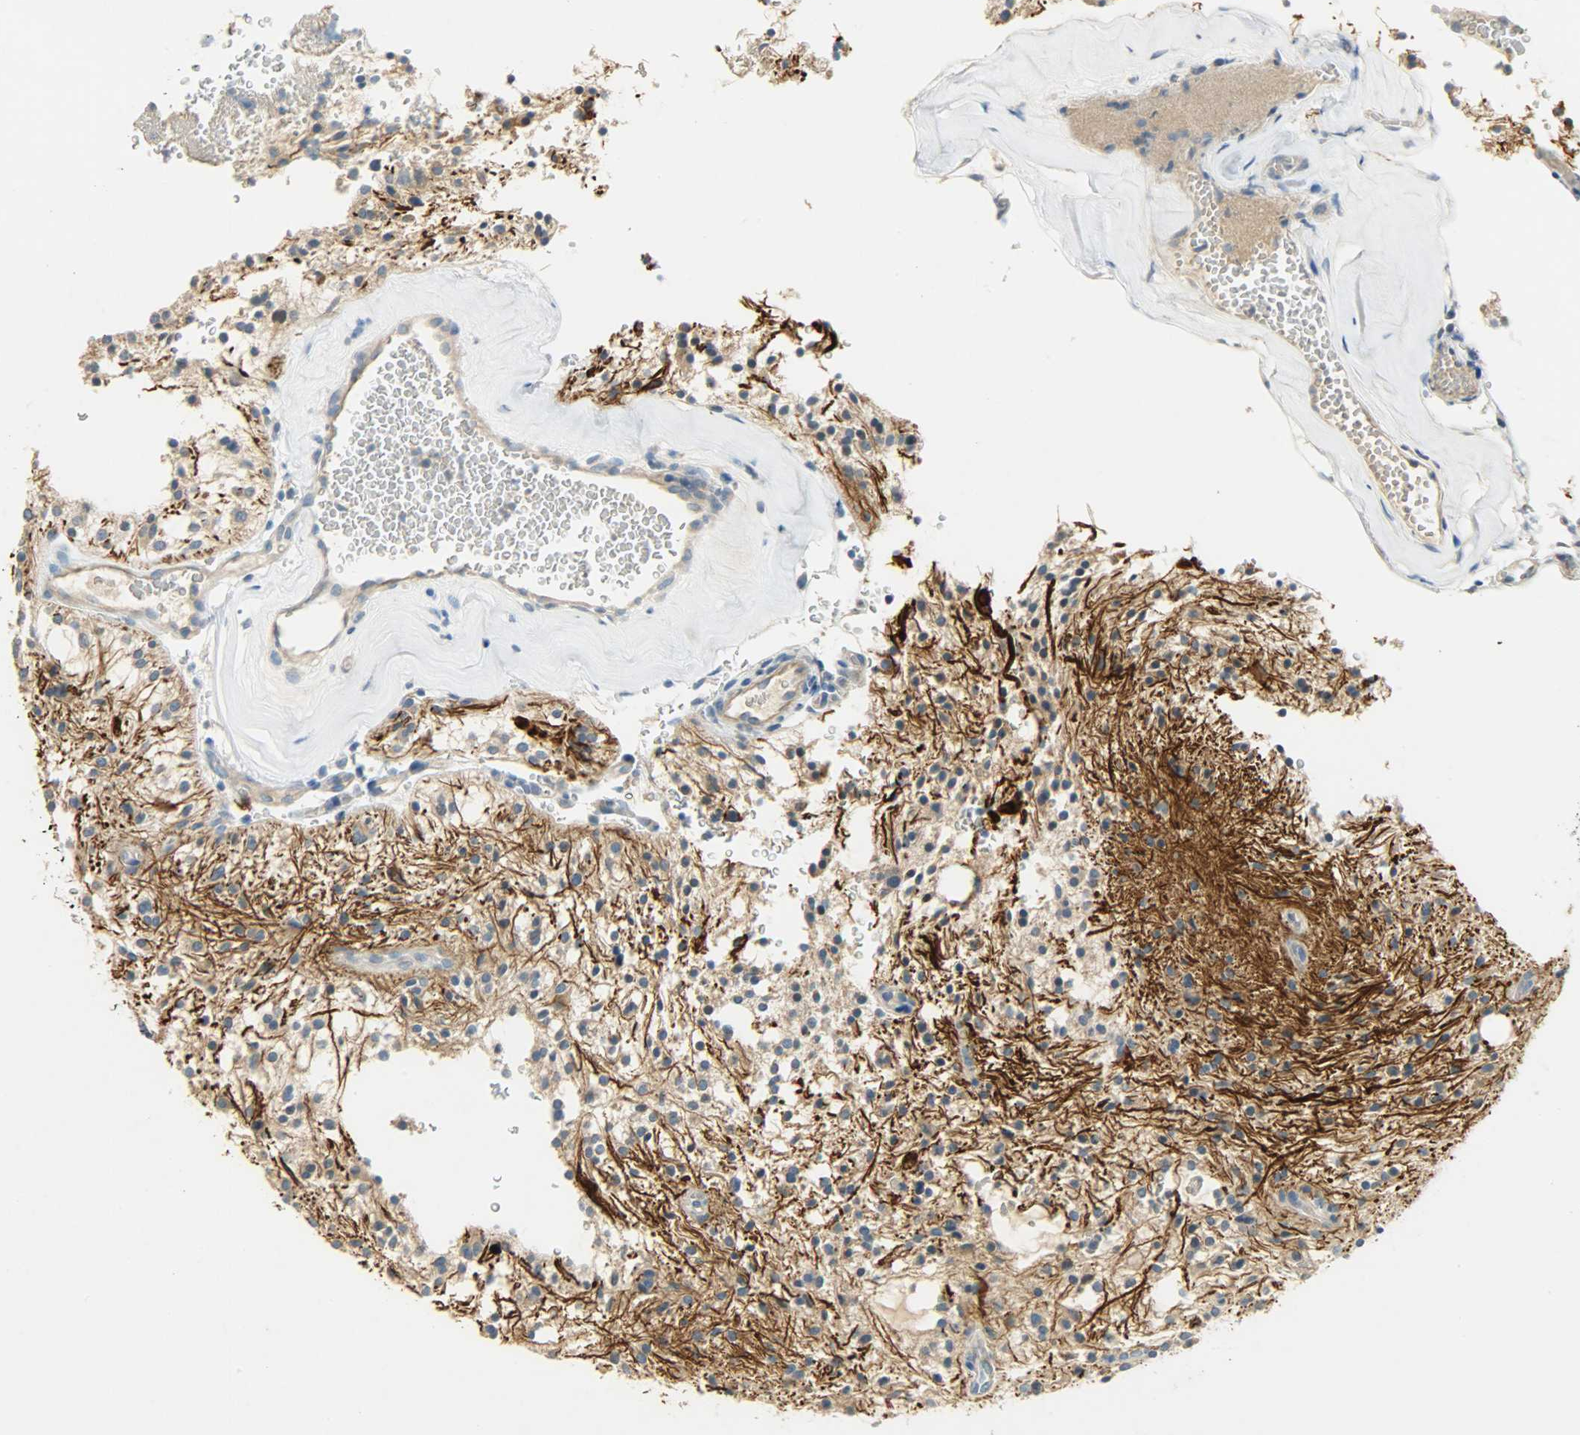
{"staining": {"intensity": "moderate", "quantity": ">75%", "location": "cytoplasmic/membranous"}, "tissue": "glioma", "cell_type": "Tumor cells", "image_type": "cancer", "snomed": [{"axis": "morphology", "description": "Glioma, malignant, NOS"}, {"axis": "topography", "description": "Cerebellum"}], "caption": "Glioma stained with a brown dye shows moderate cytoplasmic/membranous positive expression in approximately >75% of tumor cells.", "gene": "DSG2", "patient": {"sex": "female", "age": 10}}